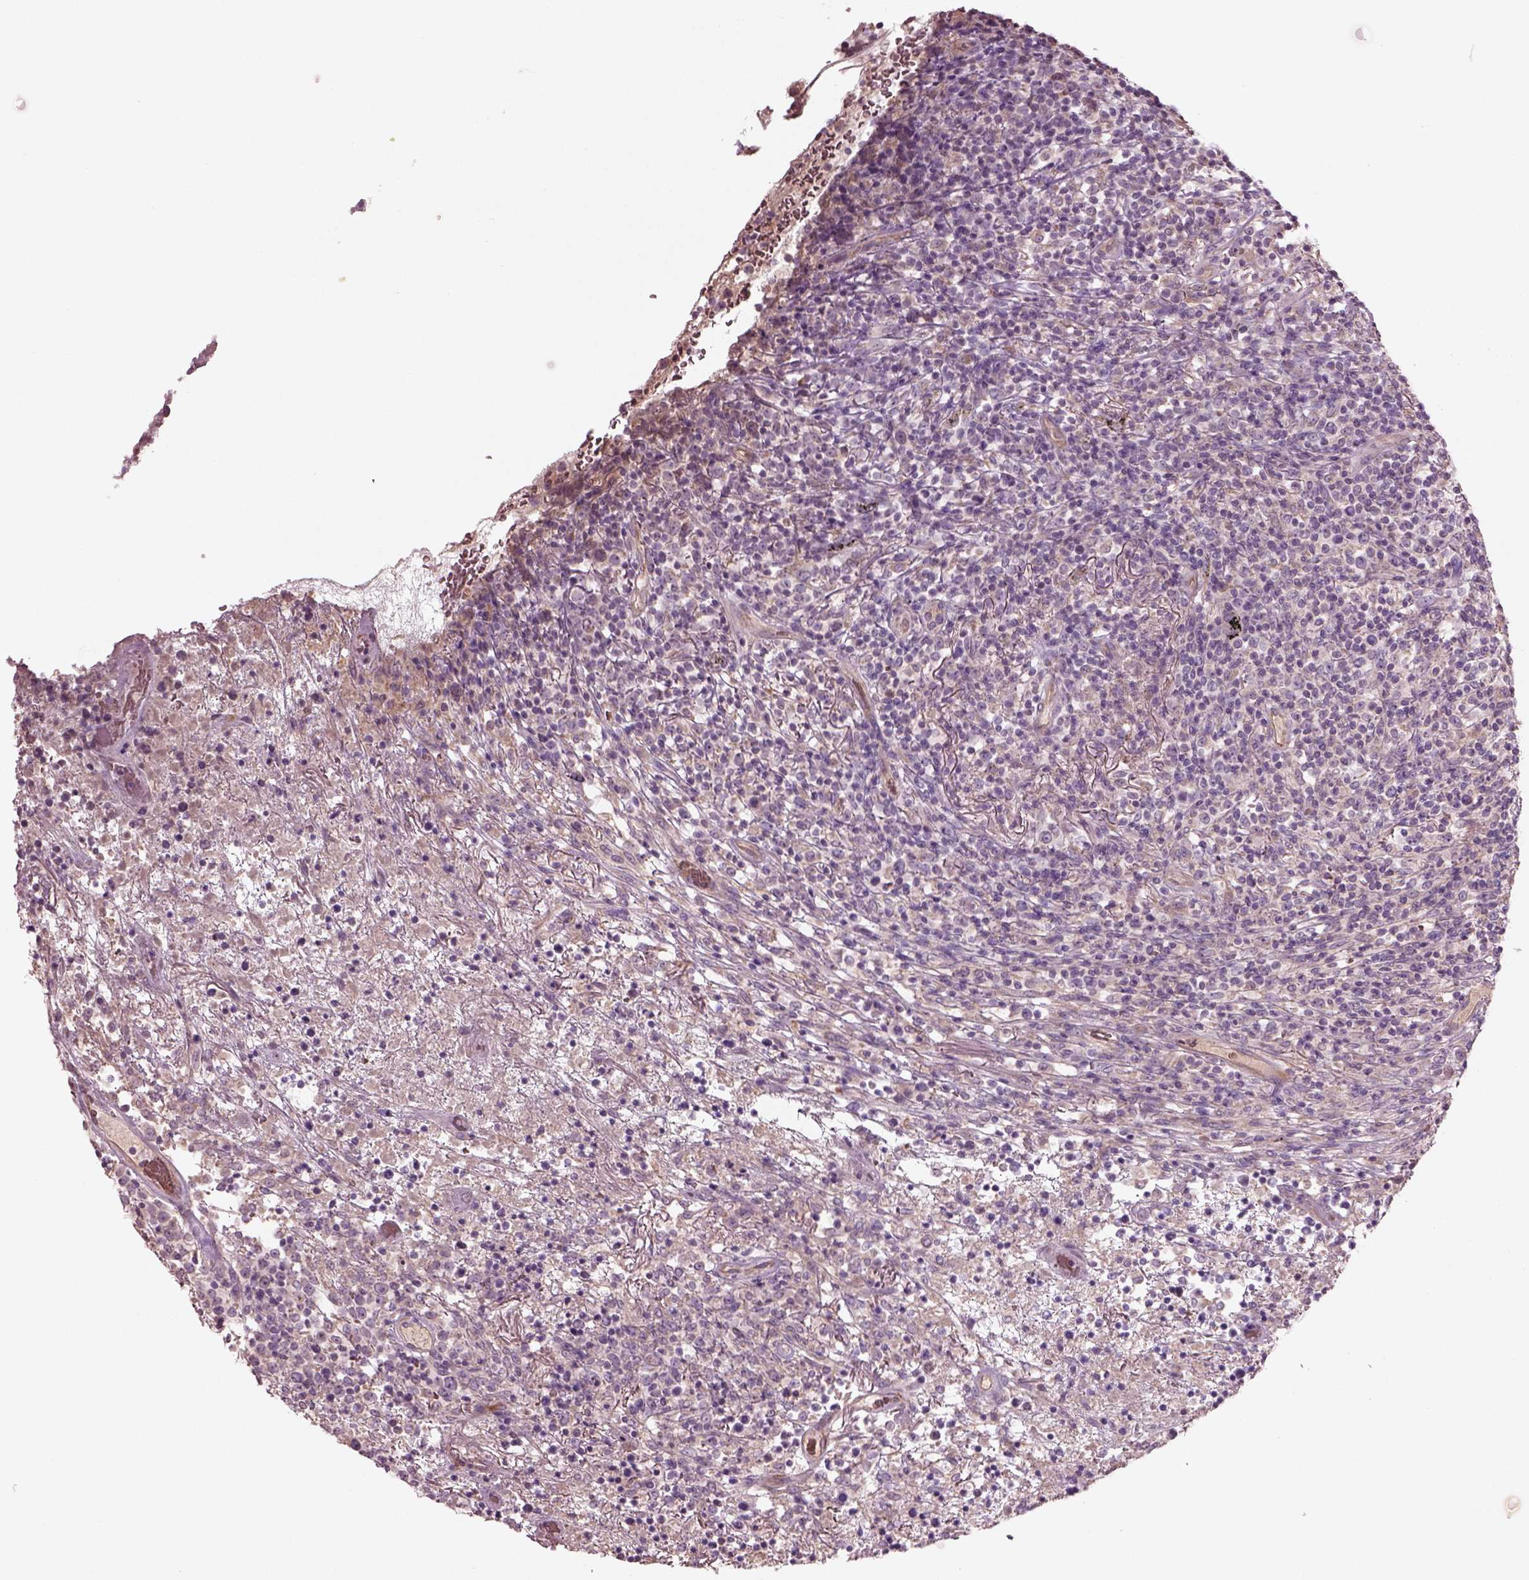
{"staining": {"intensity": "negative", "quantity": "none", "location": "none"}, "tissue": "lymphoma", "cell_type": "Tumor cells", "image_type": "cancer", "snomed": [{"axis": "morphology", "description": "Malignant lymphoma, non-Hodgkin's type, High grade"}, {"axis": "topography", "description": "Lung"}], "caption": "This photomicrograph is of high-grade malignant lymphoma, non-Hodgkin's type stained with immunohistochemistry to label a protein in brown with the nuclei are counter-stained blue. There is no expression in tumor cells.", "gene": "DUOXA2", "patient": {"sex": "male", "age": 79}}